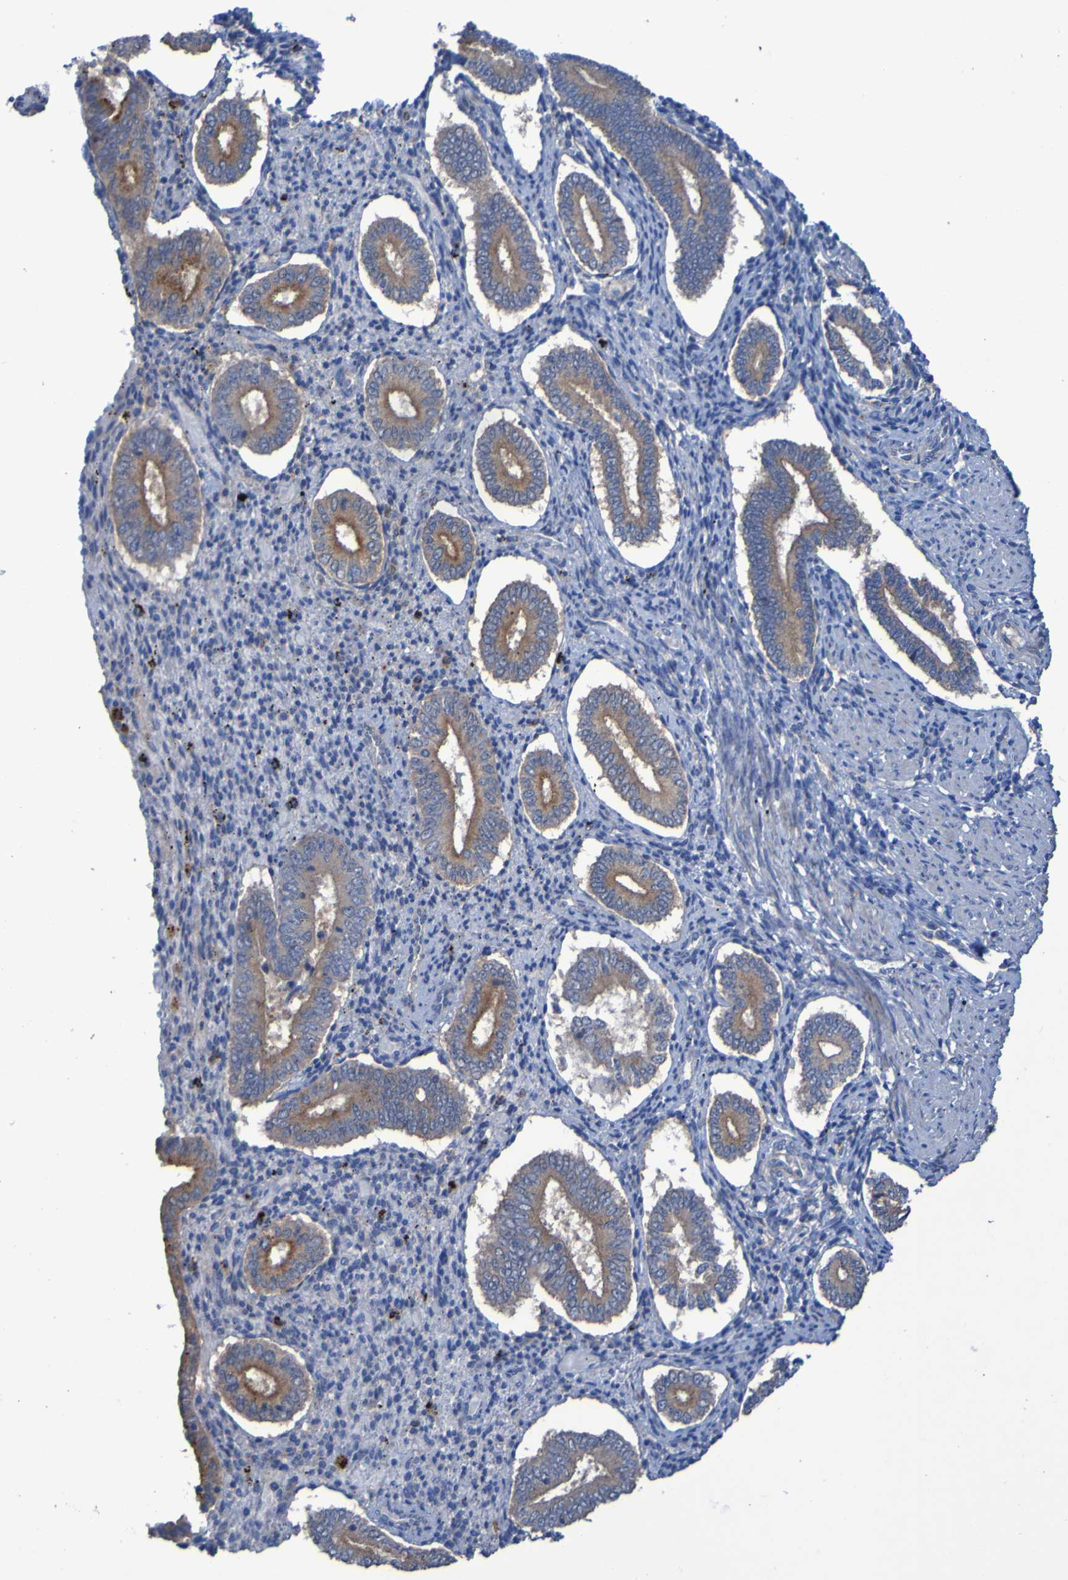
{"staining": {"intensity": "moderate", "quantity": "<25%", "location": "cytoplasmic/membranous"}, "tissue": "endometrium", "cell_type": "Cells in endometrial stroma", "image_type": "normal", "snomed": [{"axis": "morphology", "description": "Normal tissue, NOS"}, {"axis": "topography", "description": "Endometrium"}], "caption": "Brown immunohistochemical staining in unremarkable endometrium reveals moderate cytoplasmic/membranous positivity in about <25% of cells in endometrial stroma.", "gene": "ARHGEF16", "patient": {"sex": "female", "age": 42}}